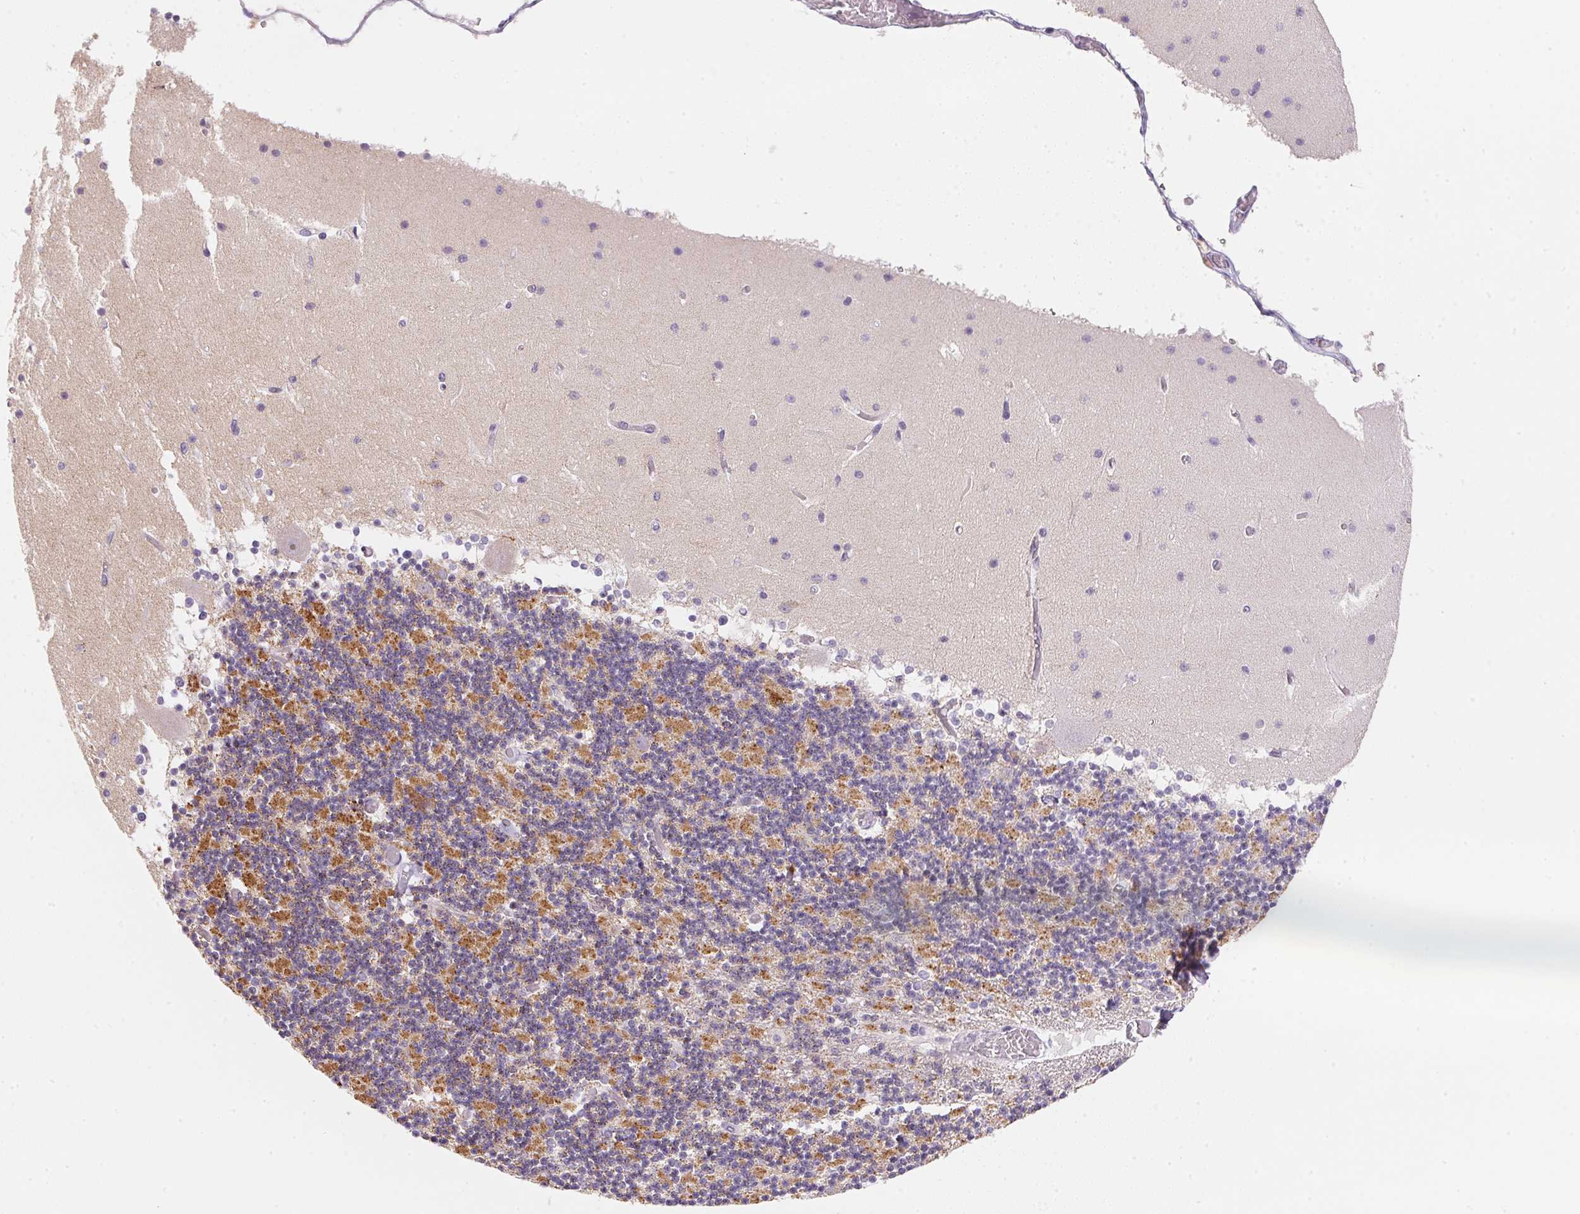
{"staining": {"intensity": "moderate", "quantity": "25%-75%", "location": "cytoplasmic/membranous"}, "tissue": "cerebellum", "cell_type": "Cells in granular layer", "image_type": "normal", "snomed": [{"axis": "morphology", "description": "Normal tissue, NOS"}, {"axis": "topography", "description": "Cerebellum"}], "caption": "Moderate cytoplasmic/membranous protein staining is identified in about 25%-75% of cells in granular layer in cerebellum.", "gene": "GIPC2", "patient": {"sex": "female", "age": 28}}